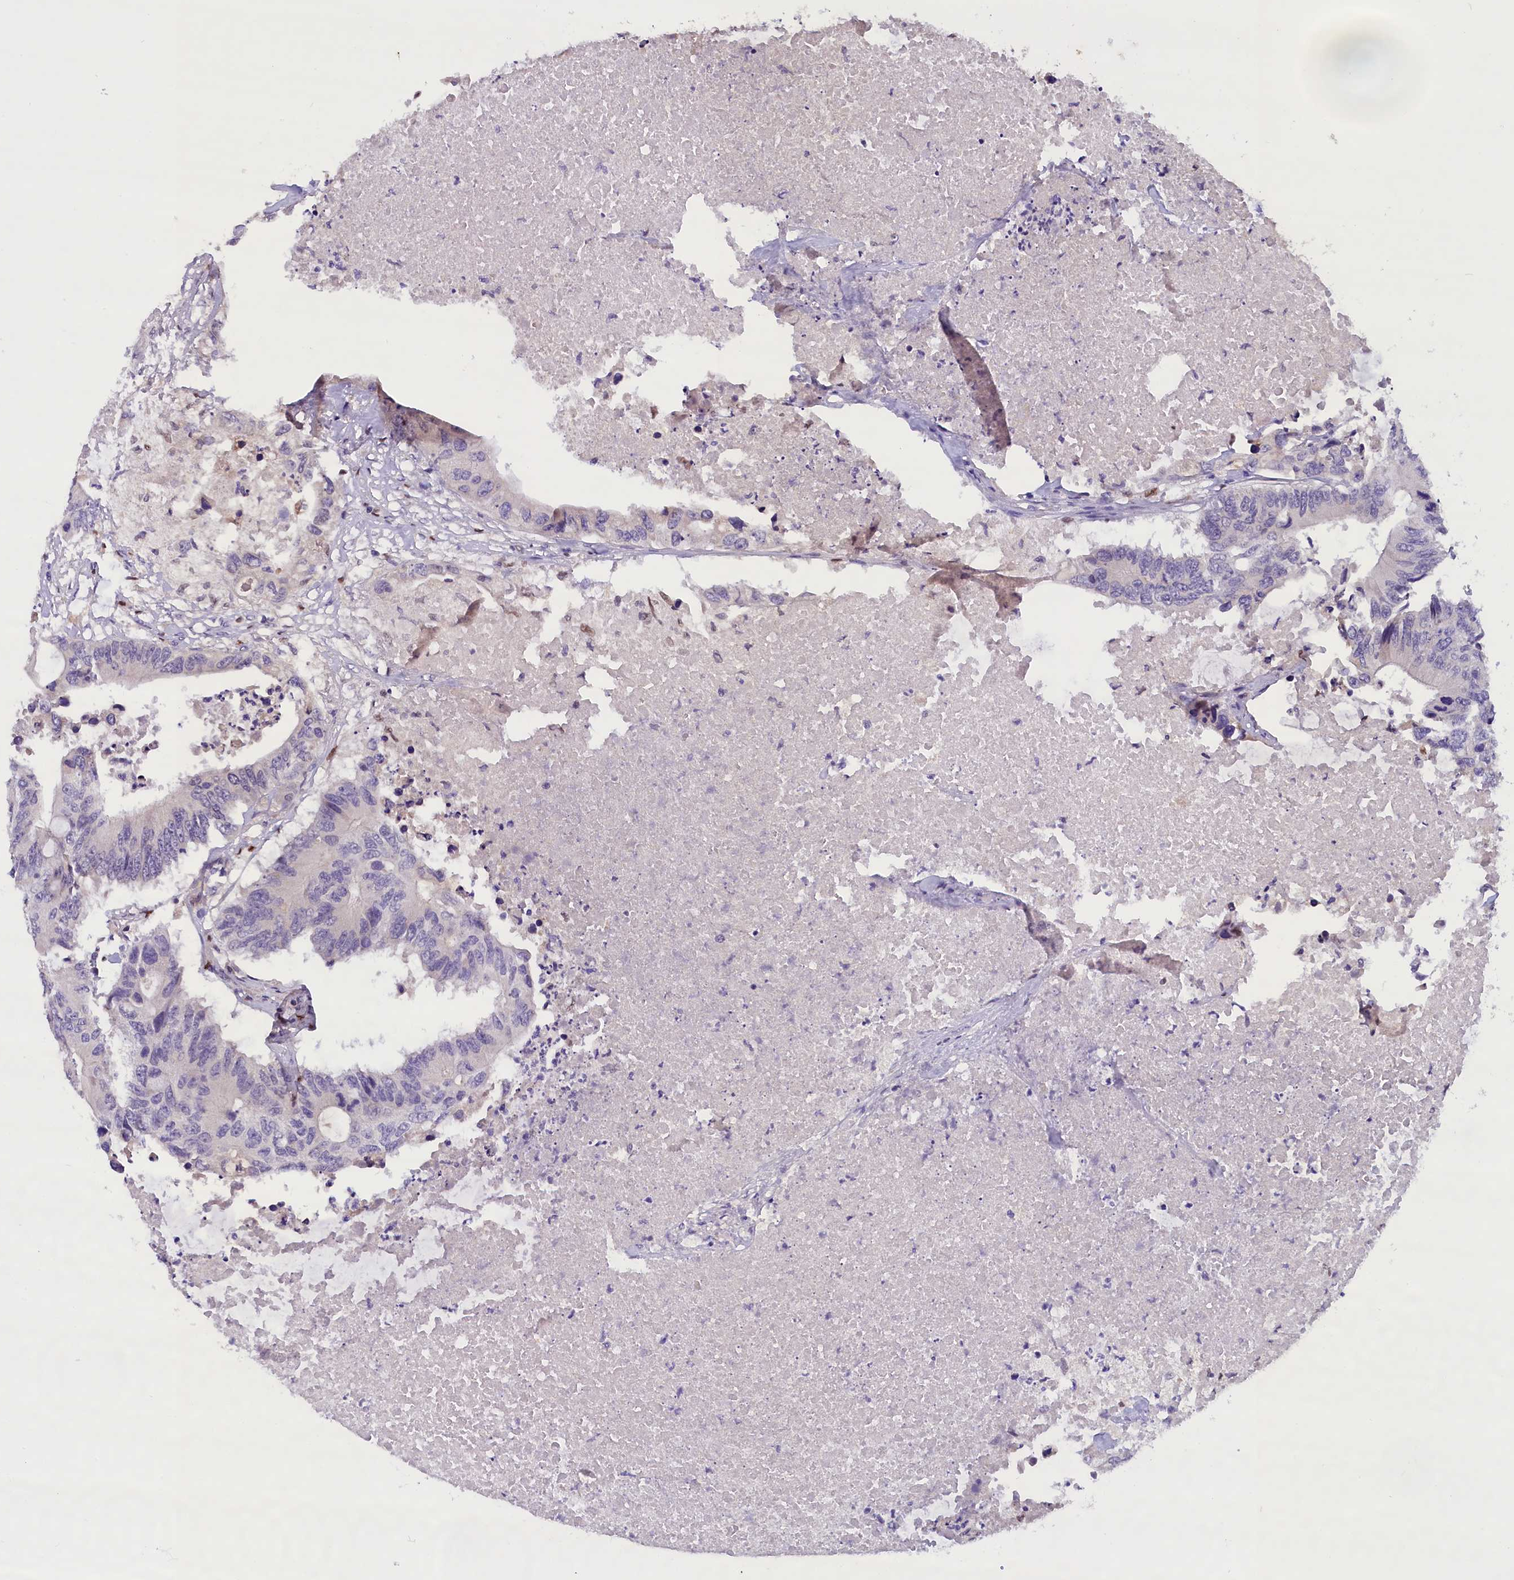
{"staining": {"intensity": "negative", "quantity": "none", "location": "none"}, "tissue": "colorectal cancer", "cell_type": "Tumor cells", "image_type": "cancer", "snomed": [{"axis": "morphology", "description": "Adenocarcinoma, NOS"}, {"axis": "topography", "description": "Colon"}], "caption": "A micrograph of human colorectal adenocarcinoma is negative for staining in tumor cells.", "gene": "BTBD9", "patient": {"sex": "male", "age": 71}}